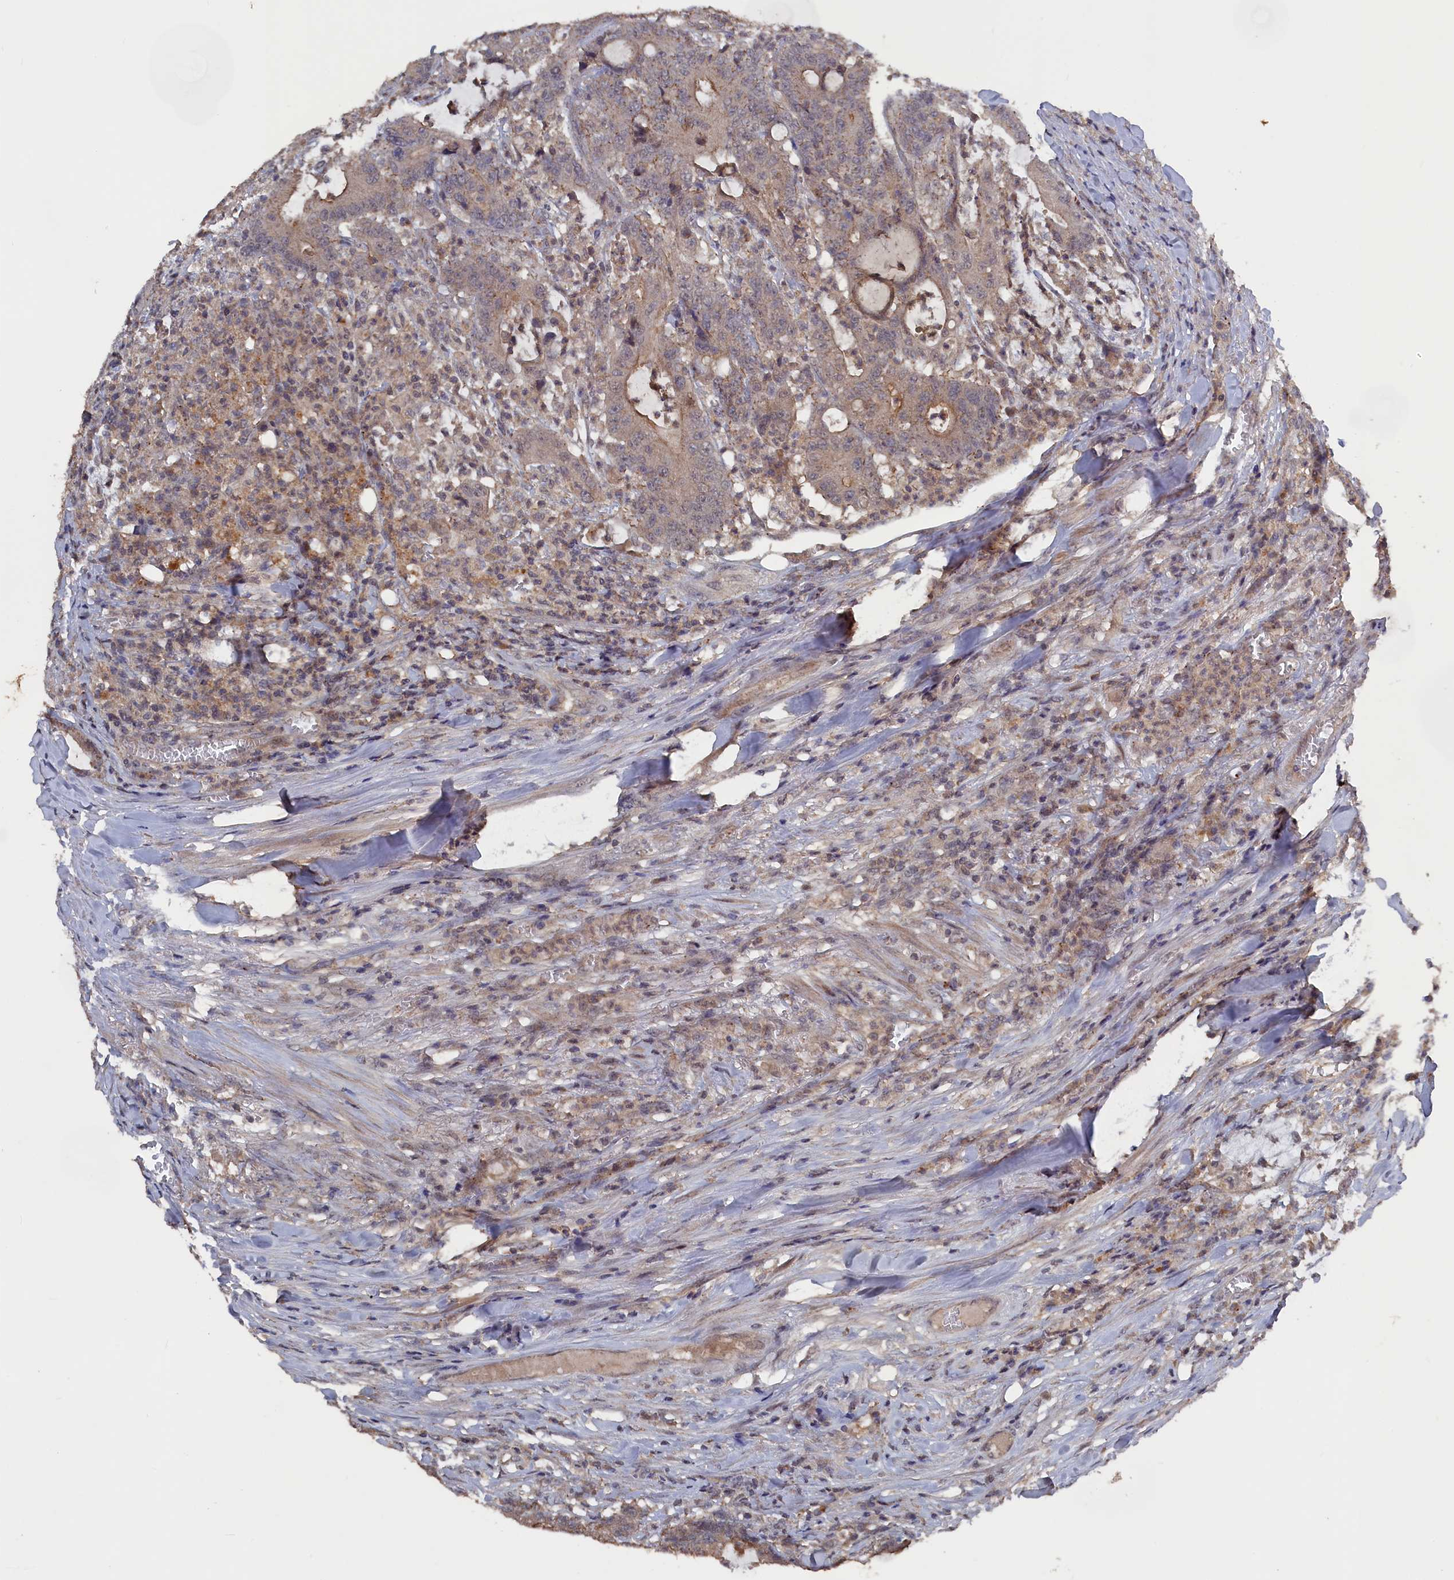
{"staining": {"intensity": "moderate", "quantity": "<25%", "location": "cytoplasmic/membranous"}, "tissue": "colorectal cancer", "cell_type": "Tumor cells", "image_type": "cancer", "snomed": [{"axis": "morphology", "description": "Adenocarcinoma, NOS"}, {"axis": "topography", "description": "Colon"}], "caption": "Protein staining demonstrates moderate cytoplasmic/membranous positivity in approximately <25% of tumor cells in colorectal cancer (adenocarcinoma).", "gene": "TMC5", "patient": {"sex": "female", "age": 84}}